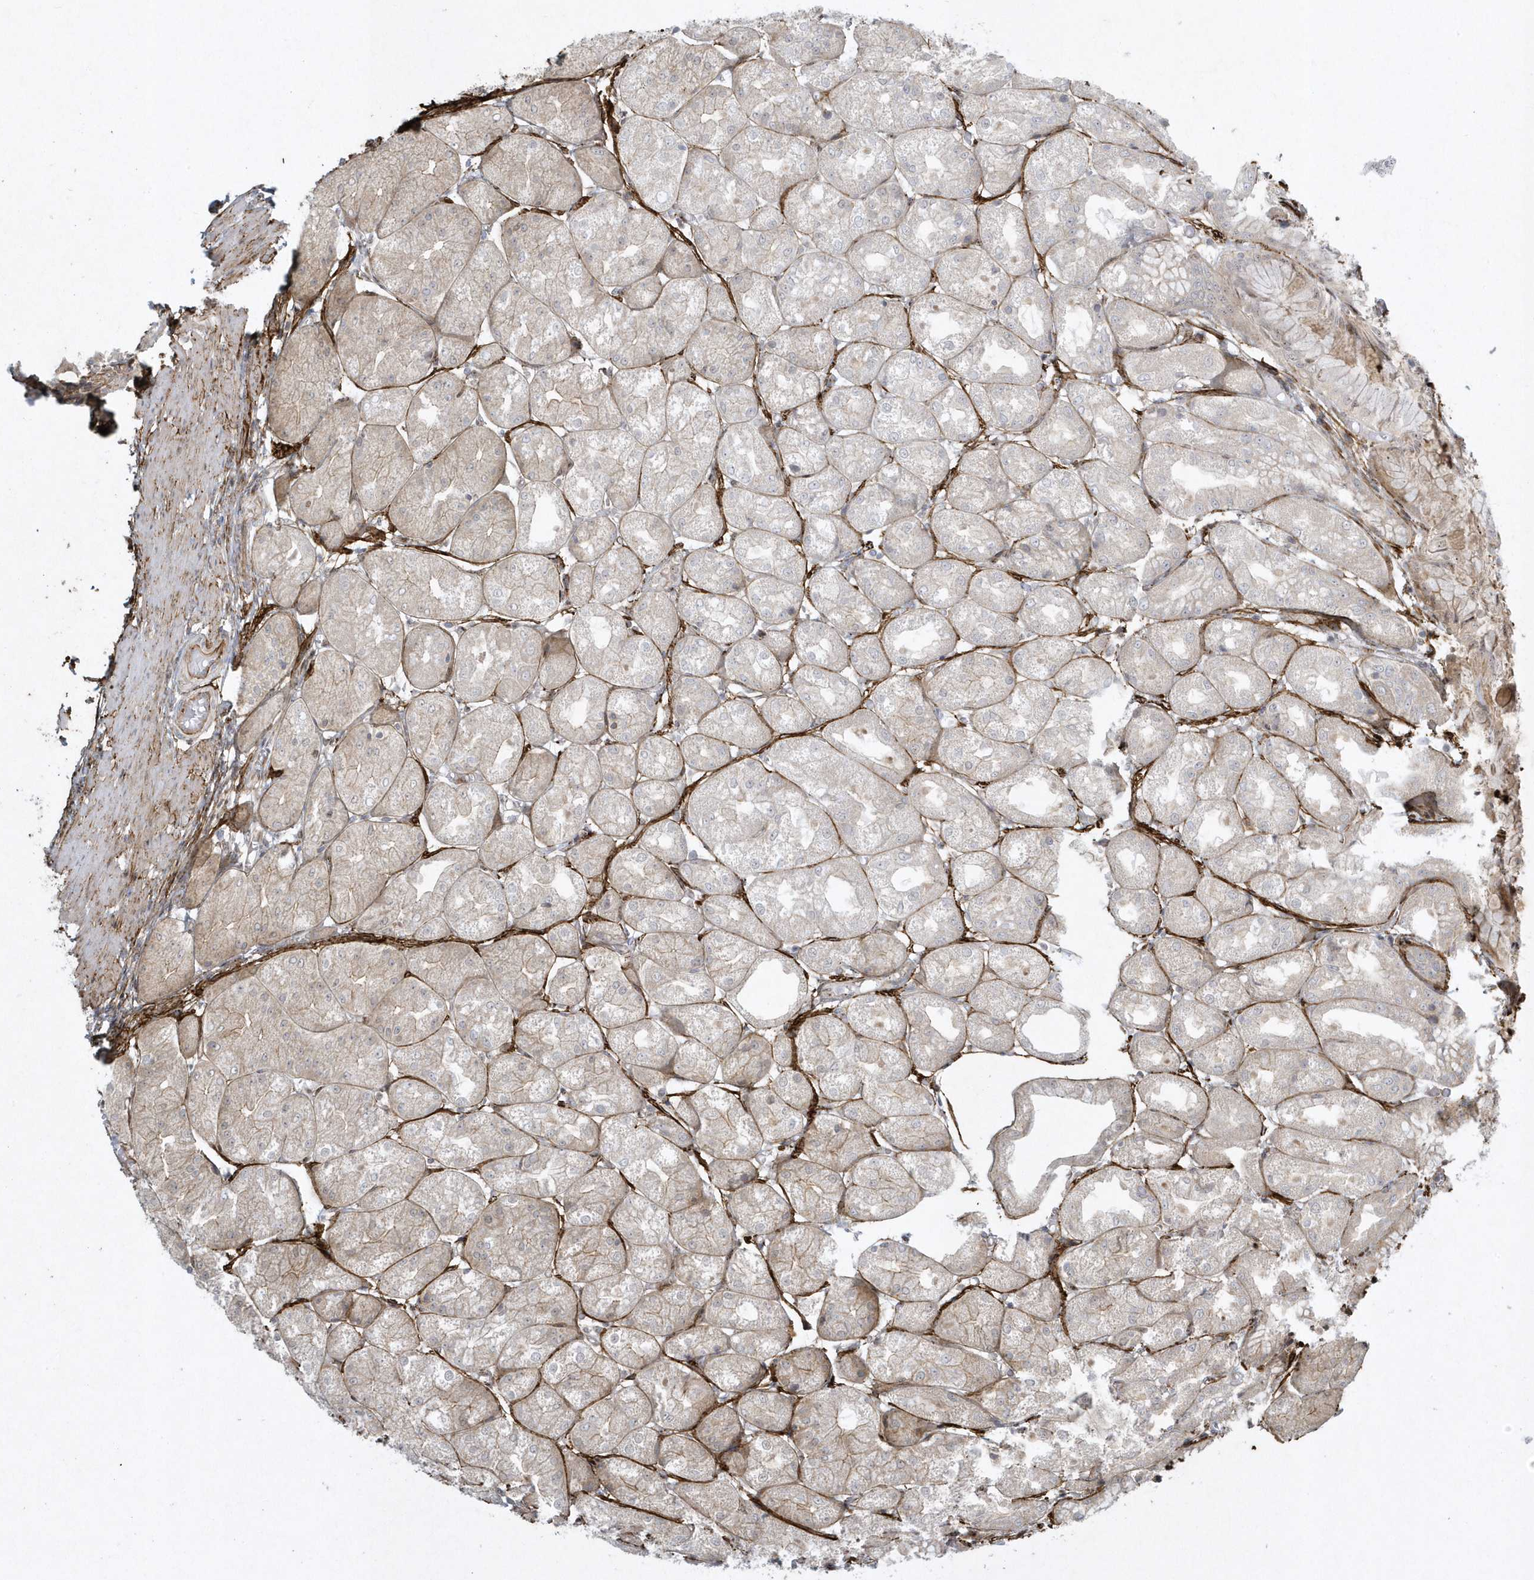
{"staining": {"intensity": "moderate", "quantity": "<25%", "location": "cytoplasmic/membranous"}, "tissue": "stomach", "cell_type": "Glandular cells", "image_type": "normal", "snomed": [{"axis": "morphology", "description": "Normal tissue, NOS"}, {"axis": "topography", "description": "Stomach, upper"}], "caption": "The photomicrograph exhibits a brown stain indicating the presence of a protein in the cytoplasmic/membranous of glandular cells in stomach.", "gene": "MASP2", "patient": {"sex": "male", "age": 72}}